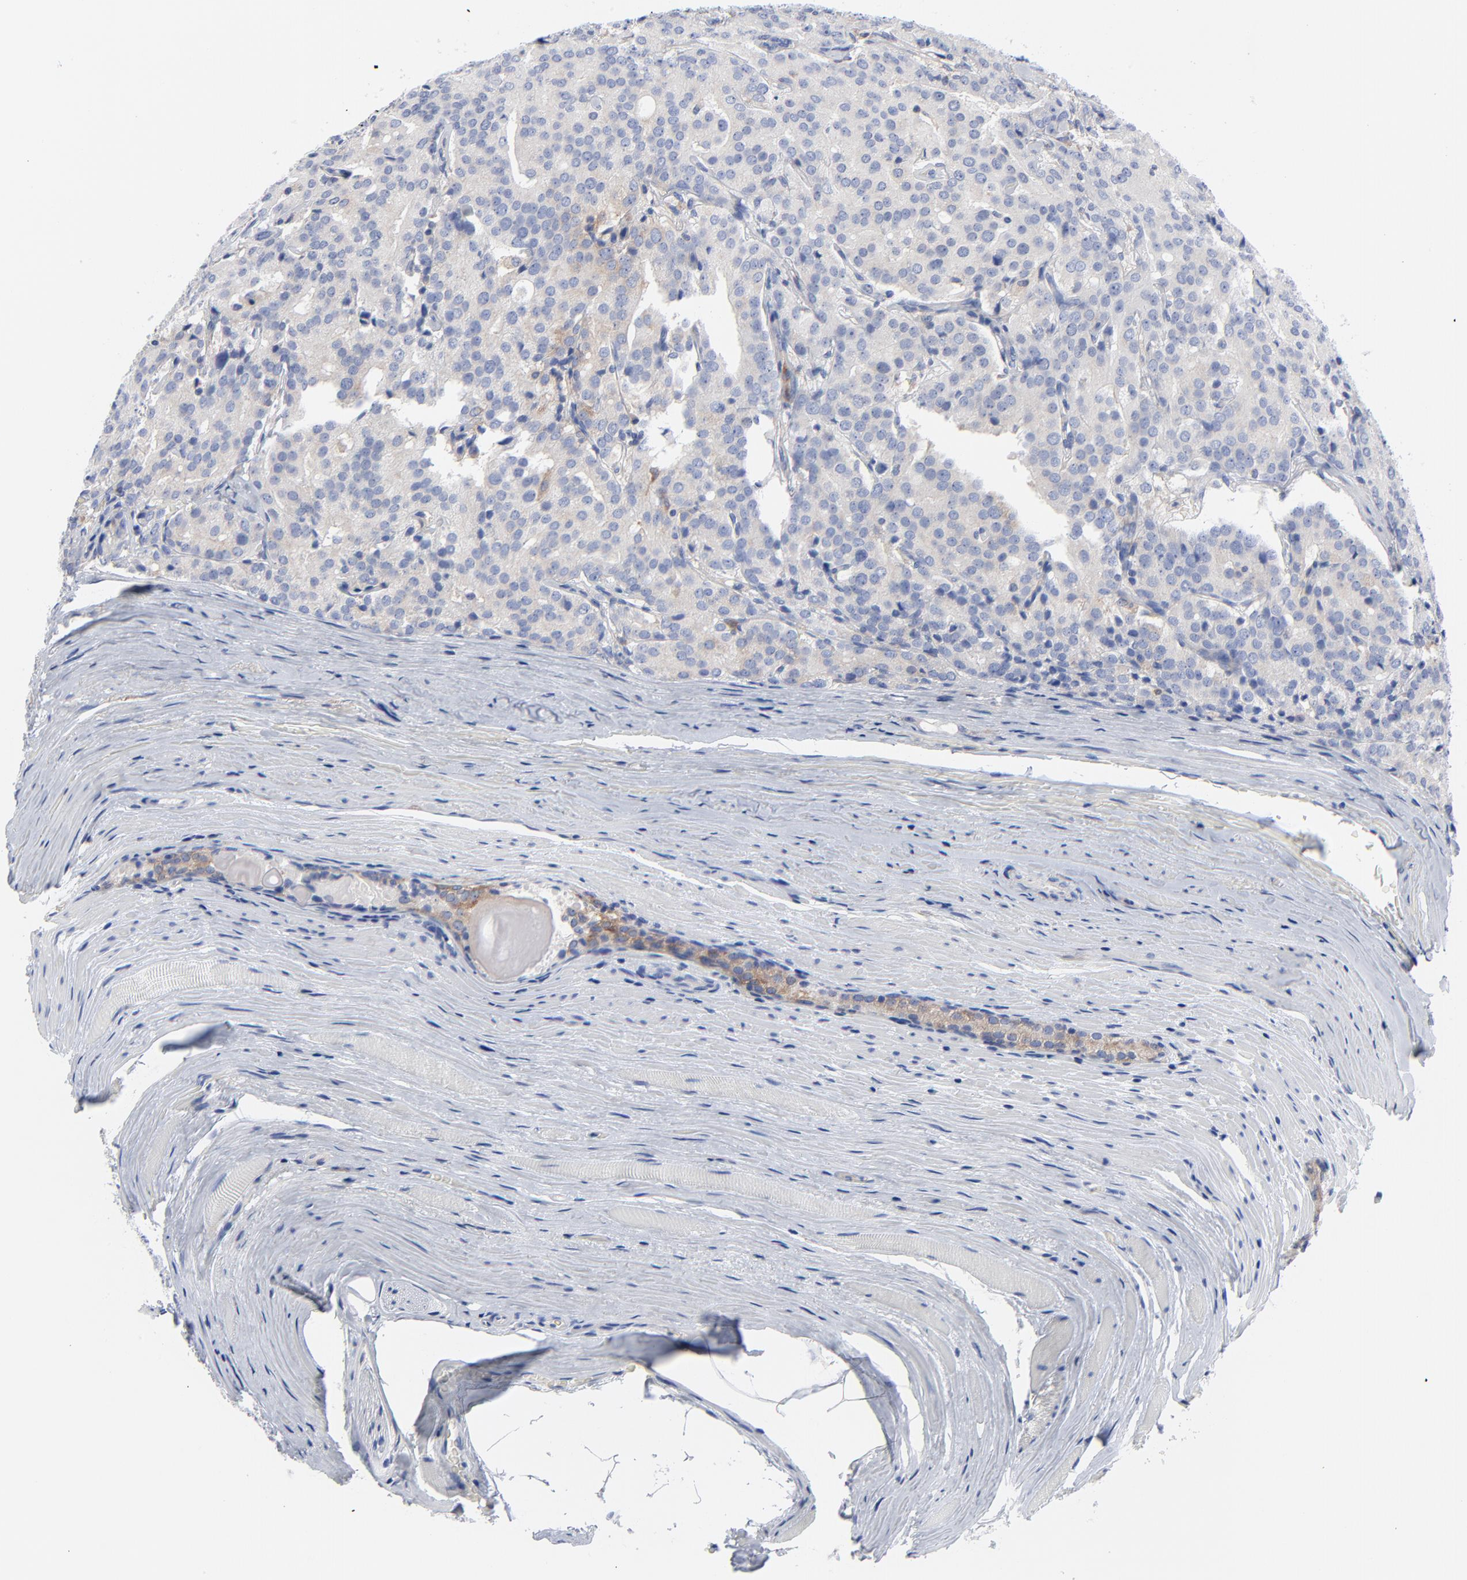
{"staining": {"intensity": "weak", "quantity": "25%-75%", "location": "cytoplasmic/membranous"}, "tissue": "prostate cancer", "cell_type": "Tumor cells", "image_type": "cancer", "snomed": [{"axis": "morphology", "description": "Adenocarcinoma, Medium grade"}, {"axis": "topography", "description": "Prostate"}], "caption": "IHC image of neoplastic tissue: human prostate cancer (medium-grade adenocarcinoma) stained using immunohistochemistry reveals low levels of weak protein expression localized specifically in the cytoplasmic/membranous of tumor cells, appearing as a cytoplasmic/membranous brown color.", "gene": "STAT2", "patient": {"sex": "male", "age": 72}}